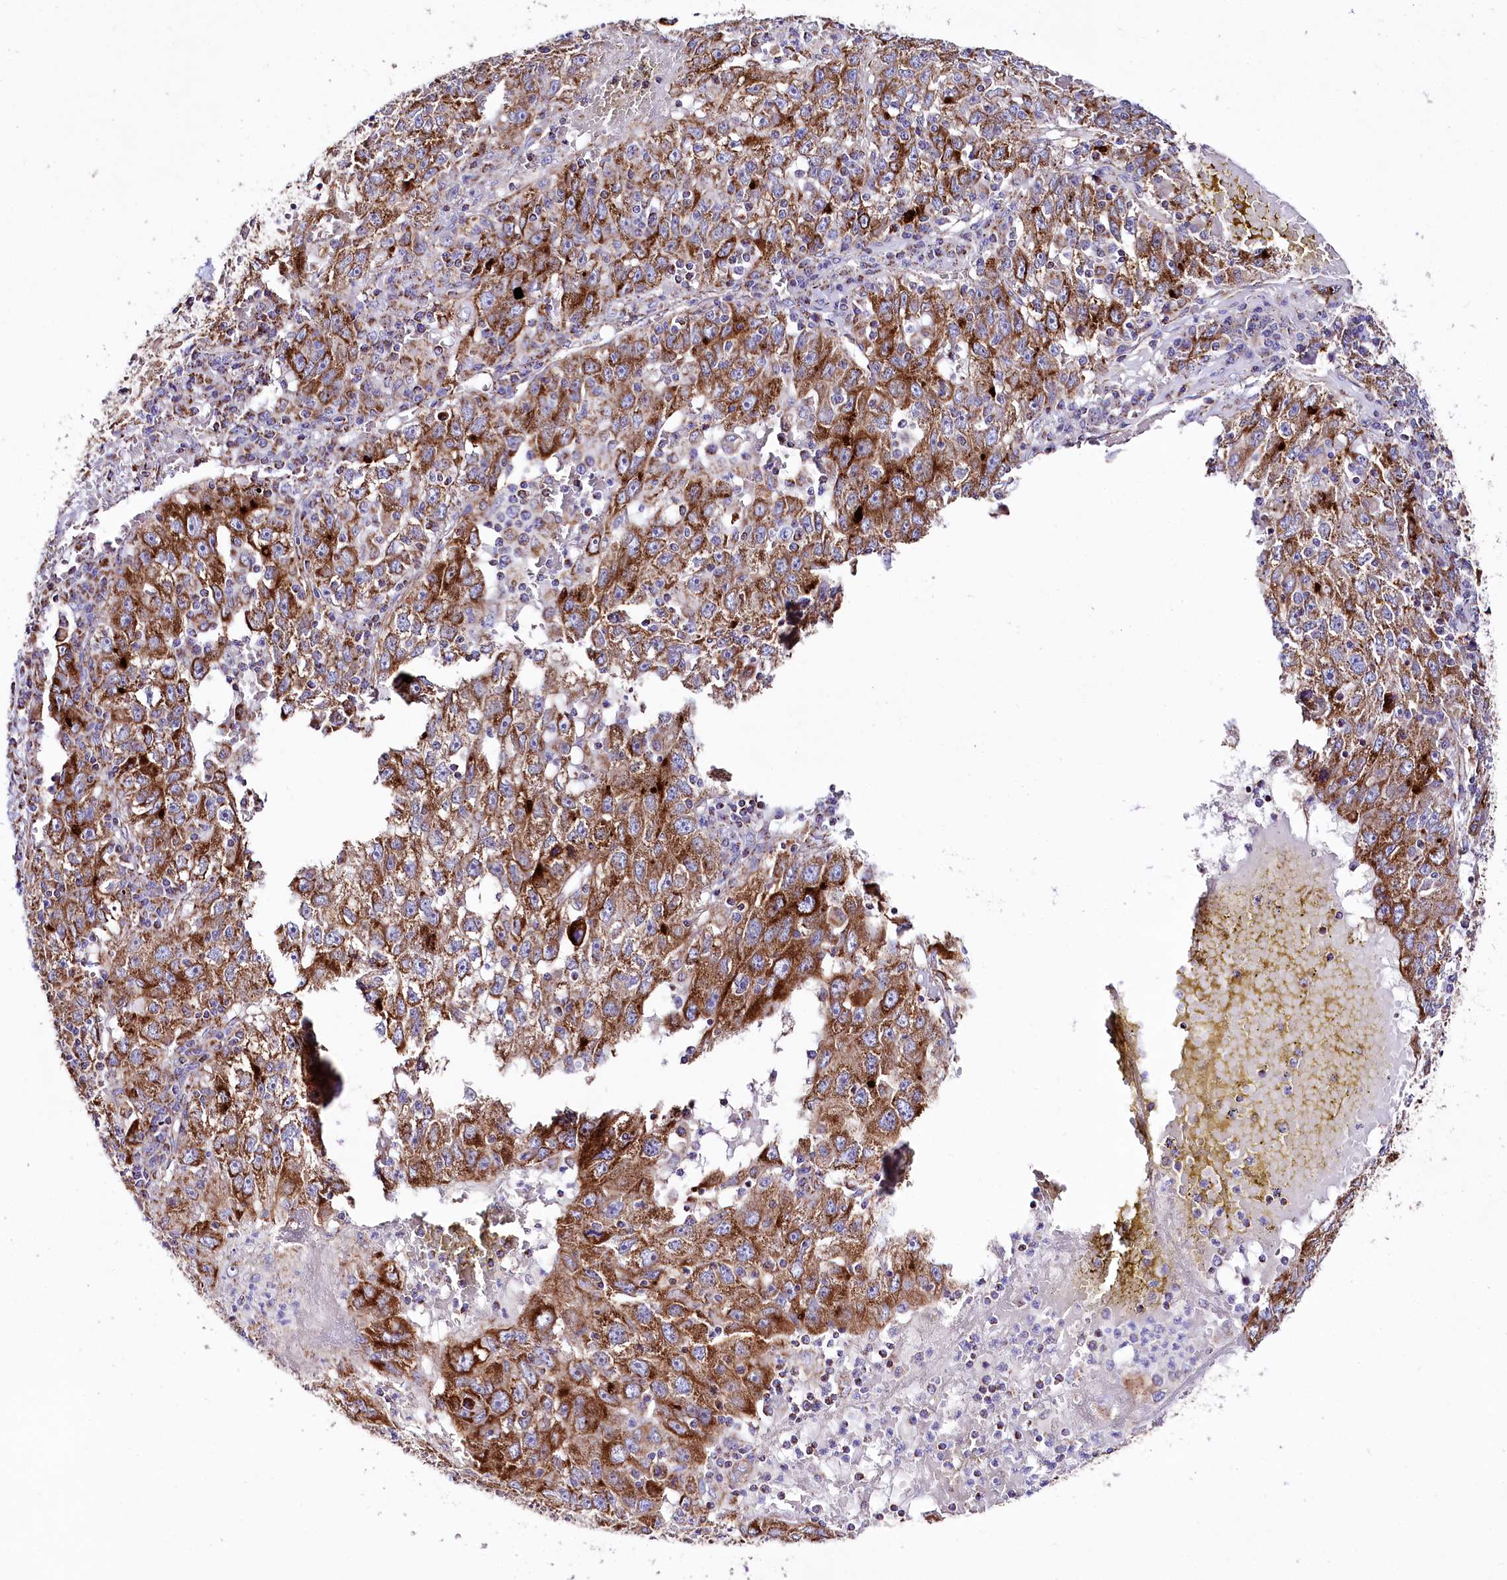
{"staining": {"intensity": "strong", "quantity": ">75%", "location": "cytoplasmic/membranous"}, "tissue": "liver cancer", "cell_type": "Tumor cells", "image_type": "cancer", "snomed": [{"axis": "morphology", "description": "Carcinoma, Hepatocellular, NOS"}, {"axis": "topography", "description": "Liver"}], "caption": "This histopathology image reveals immunohistochemistry (IHC) staining of hepatocellular carcinoma (liver), with high strong cytoplasmic/membranous staining in approximately >75% of tumor cells.", "gene": "APLP2", "patient": {"sex": "male", "age": 49}}